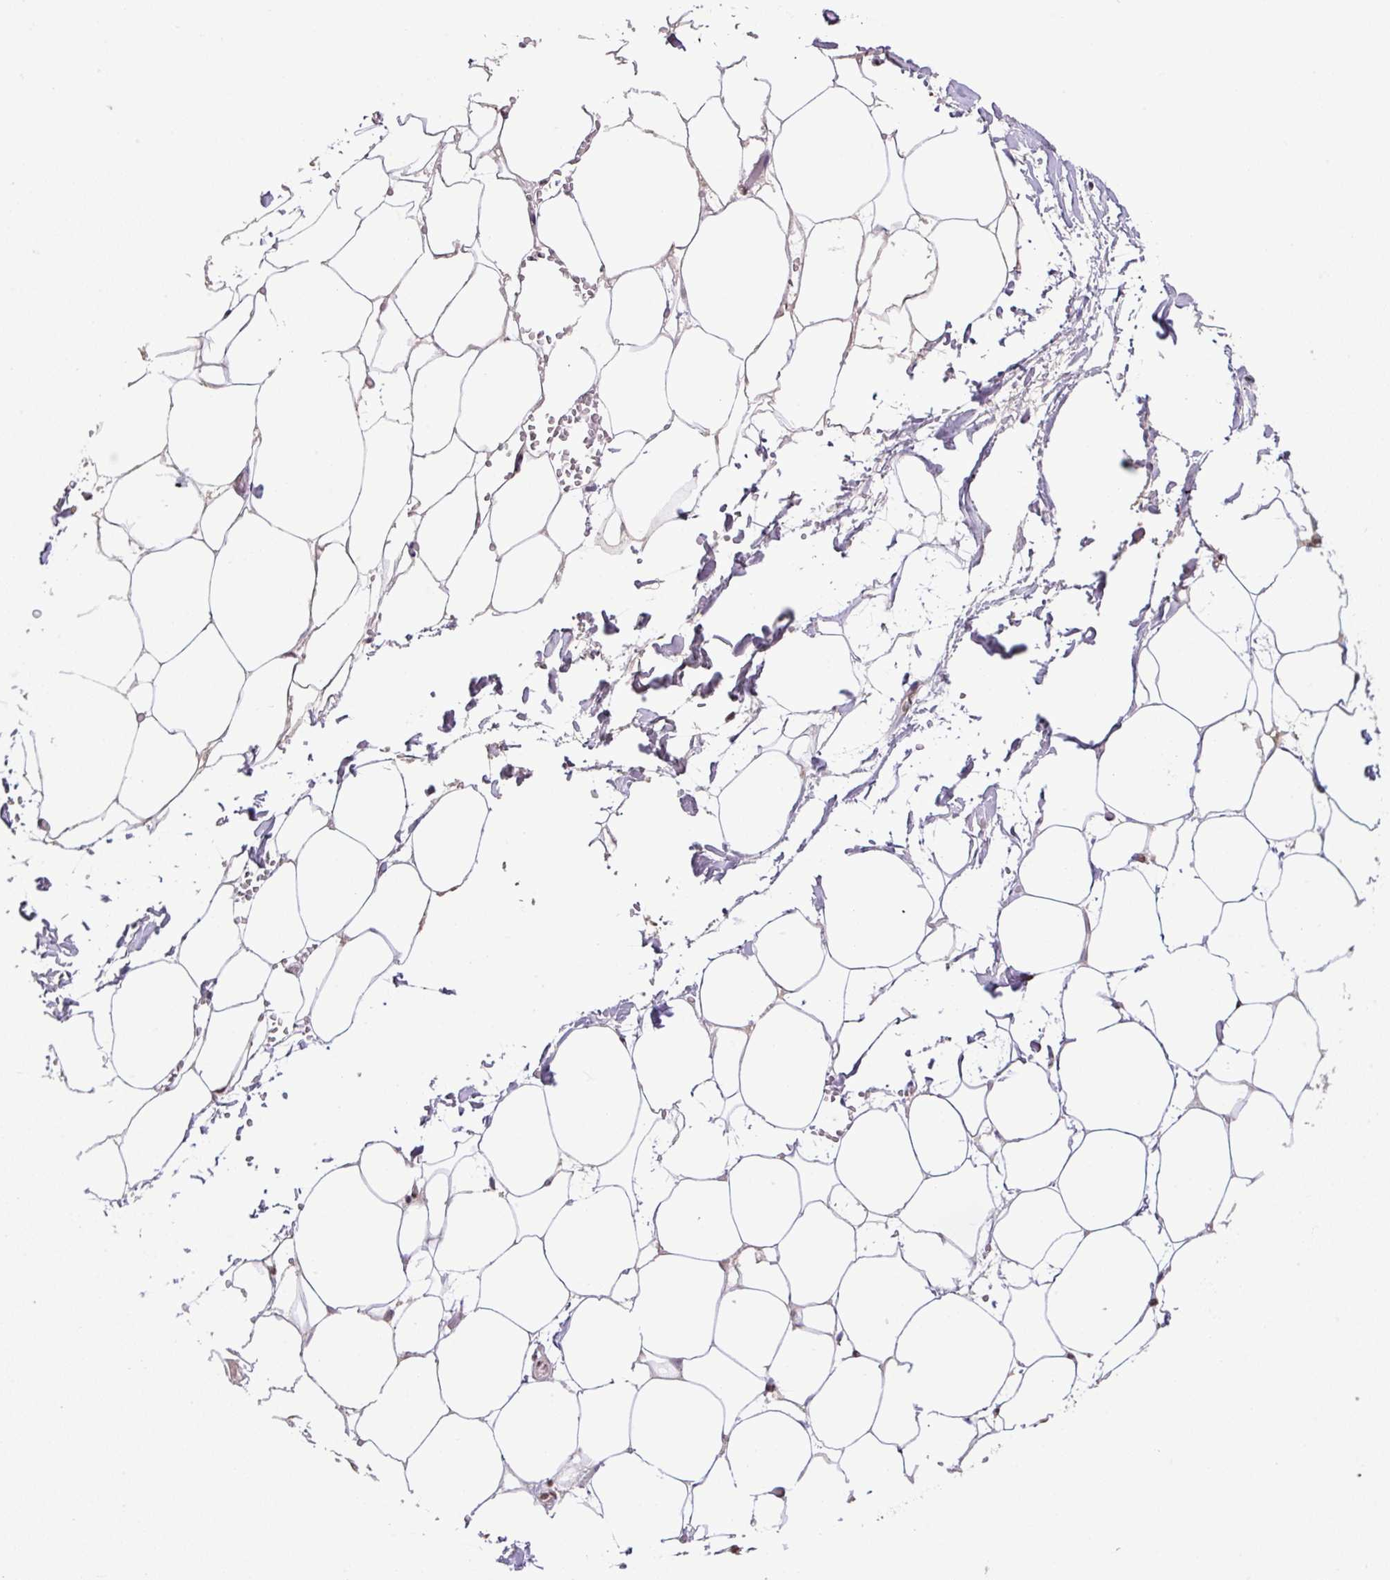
{"staining": {"intensity": "moderate", "quantity": "<25%", "location": "nuclear"}, "tissue": "adipose tissue", "cell_type": "Adipocytes", "image_type": "normal", "snomed": [{"axis": "morphology", "description": "Normal tissue, NOS"}, {"axis": "topography", "description": "Adipose tissue"}, {"axis": "topography", "description": "Vascular tissue"}, {"axis": "topography", "description": "Rectum"}, {"axis": "topography", "description": "Peripheral nerve tissue"}], "caption": "High-power microscopy captured an immunohistochemistry (IHC) photomicrograph of unremarkable adipose tissue, revealing moderate nuclear staining in approximately <25% of adipocytes.", "gene": "SGTA", "patient": {"sex": "female", "age": 69}}